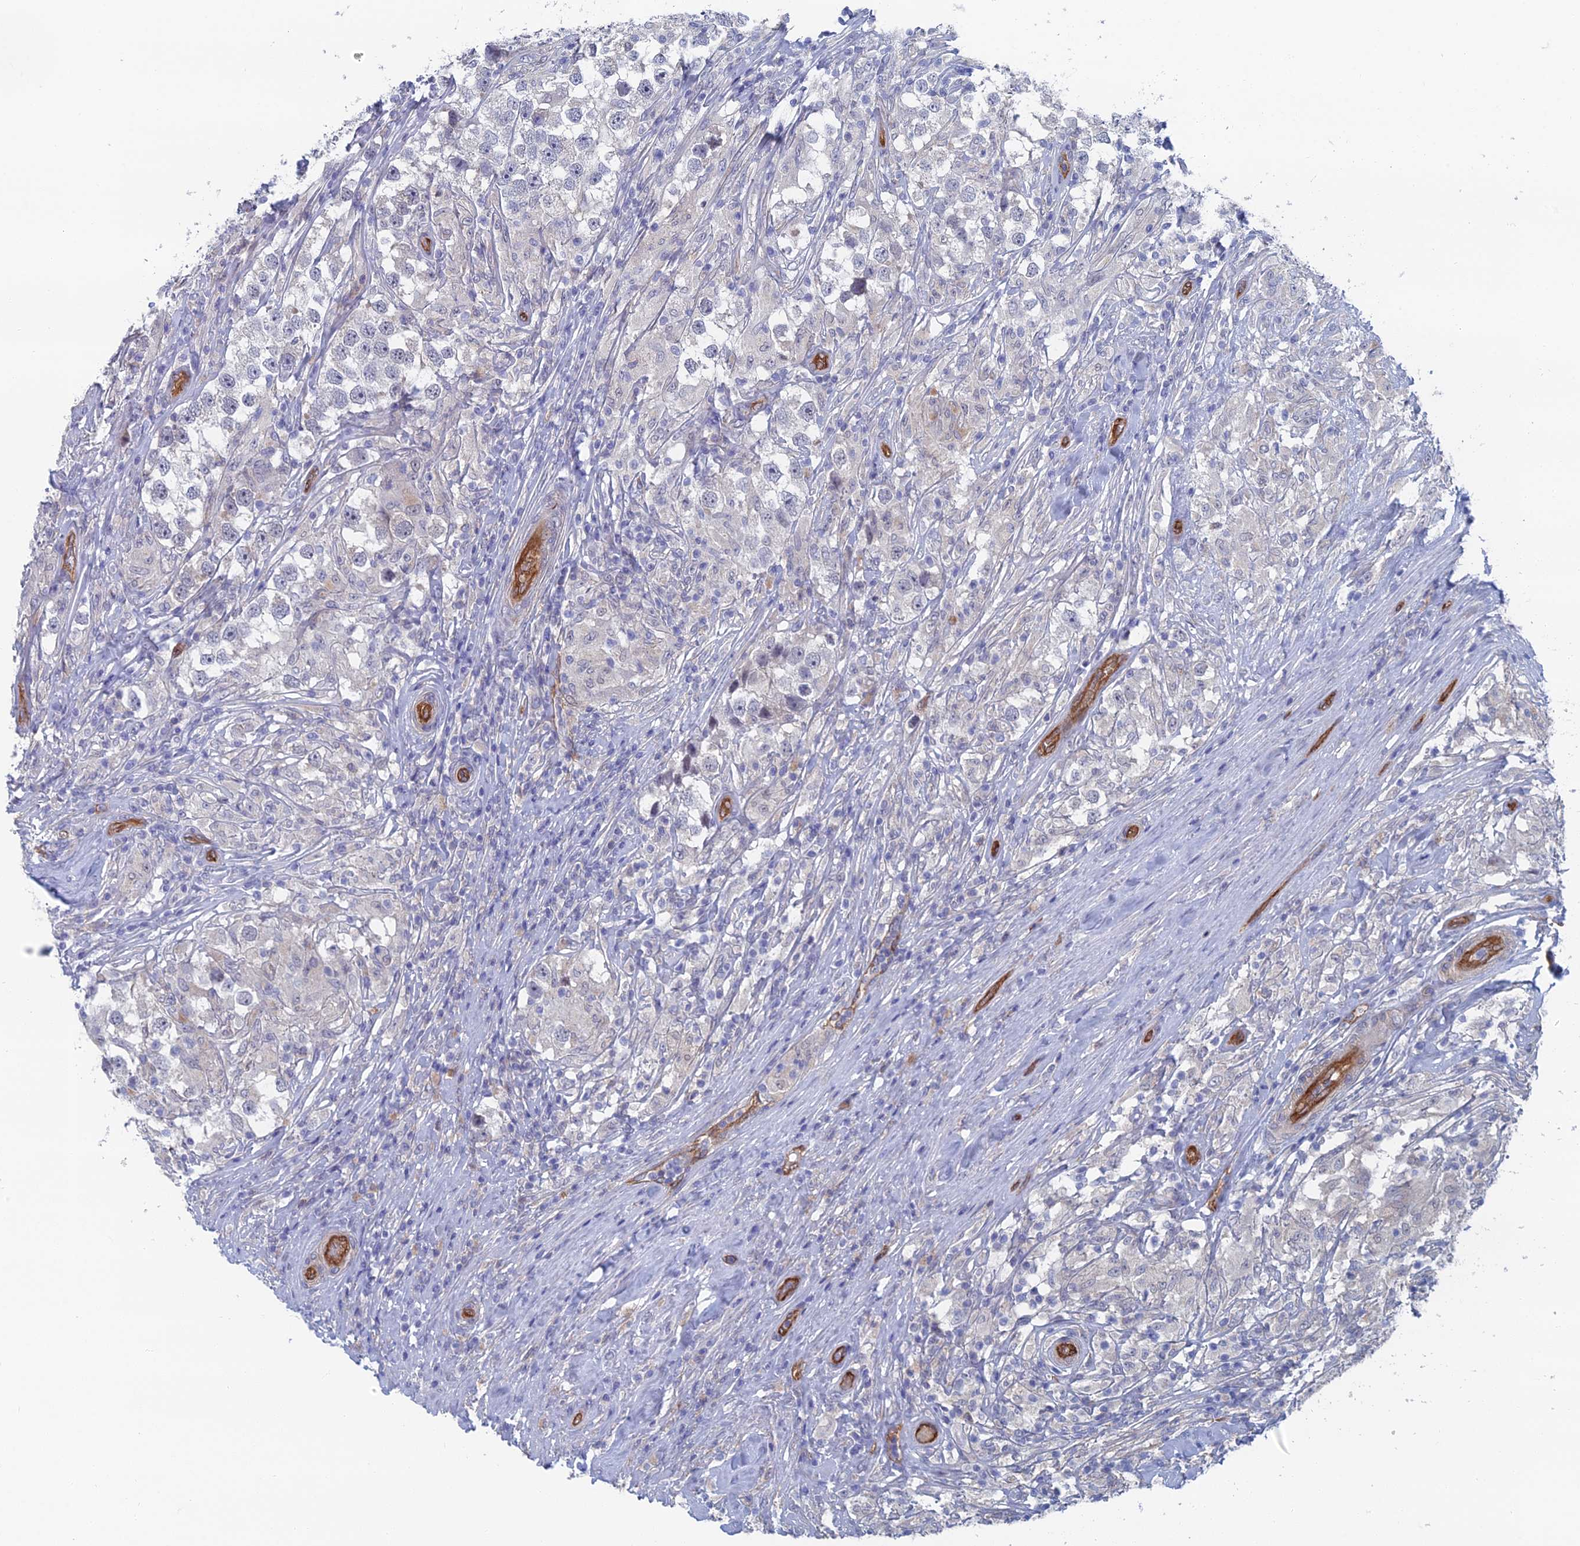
{"staining": {"intensity": "negative", "quantity": "none", "location": "none"}, "tissue": "testis cancer", "cell_type": "Tumor cells", "image_type": "cancer", "snomed": [{"axis": "morphology", "description": "Seminoma, NOS"}, {"axis": "topography", "description": "Testis"}], "caption": "A photomicrograph of testis cancer stained for a protein exhibits no brown staining in tumor cells.", "gene": "ARAP3", "patient": {"sex": "male", "age": 46}}